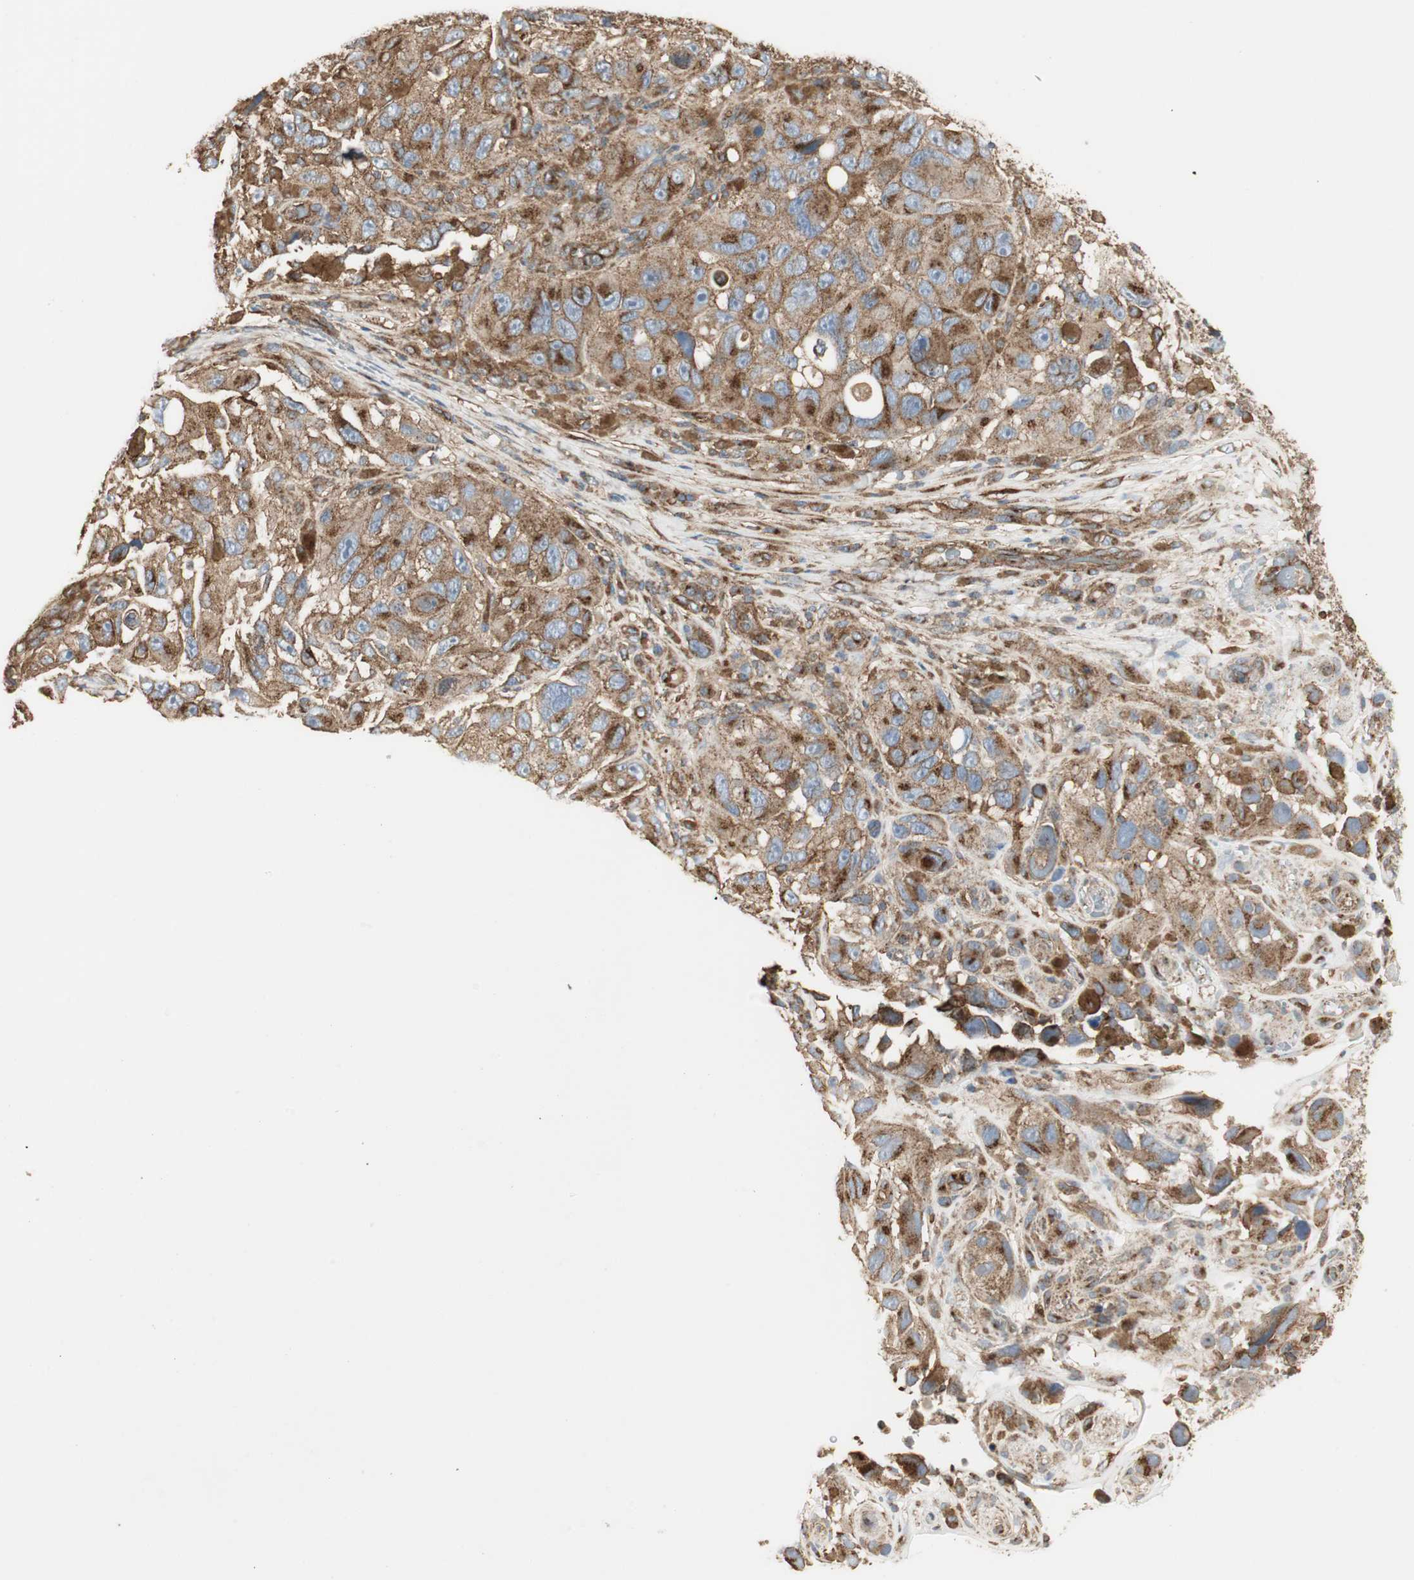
{"staining": {"intensity": "strong", "quantity": ">75%", "location": "cytoplasmic/membranous"}, "tissue": "melanoma", "cell_type": "Tumor cells", "image_type": "cancer", "snomed": [{"axis": "morphology", "description": "Malignant melanoma, NOS"}, {"axis": "topography", "description": "Skin"}], "caption": "Immunohistochemistry (IHC) of human malignant melanoma shows high levels of strong cytoplasmic/membranous expression in about >75% of tumor cells.", "gene": "H6PD", "patient": {"sex": "female", "age": 73}}